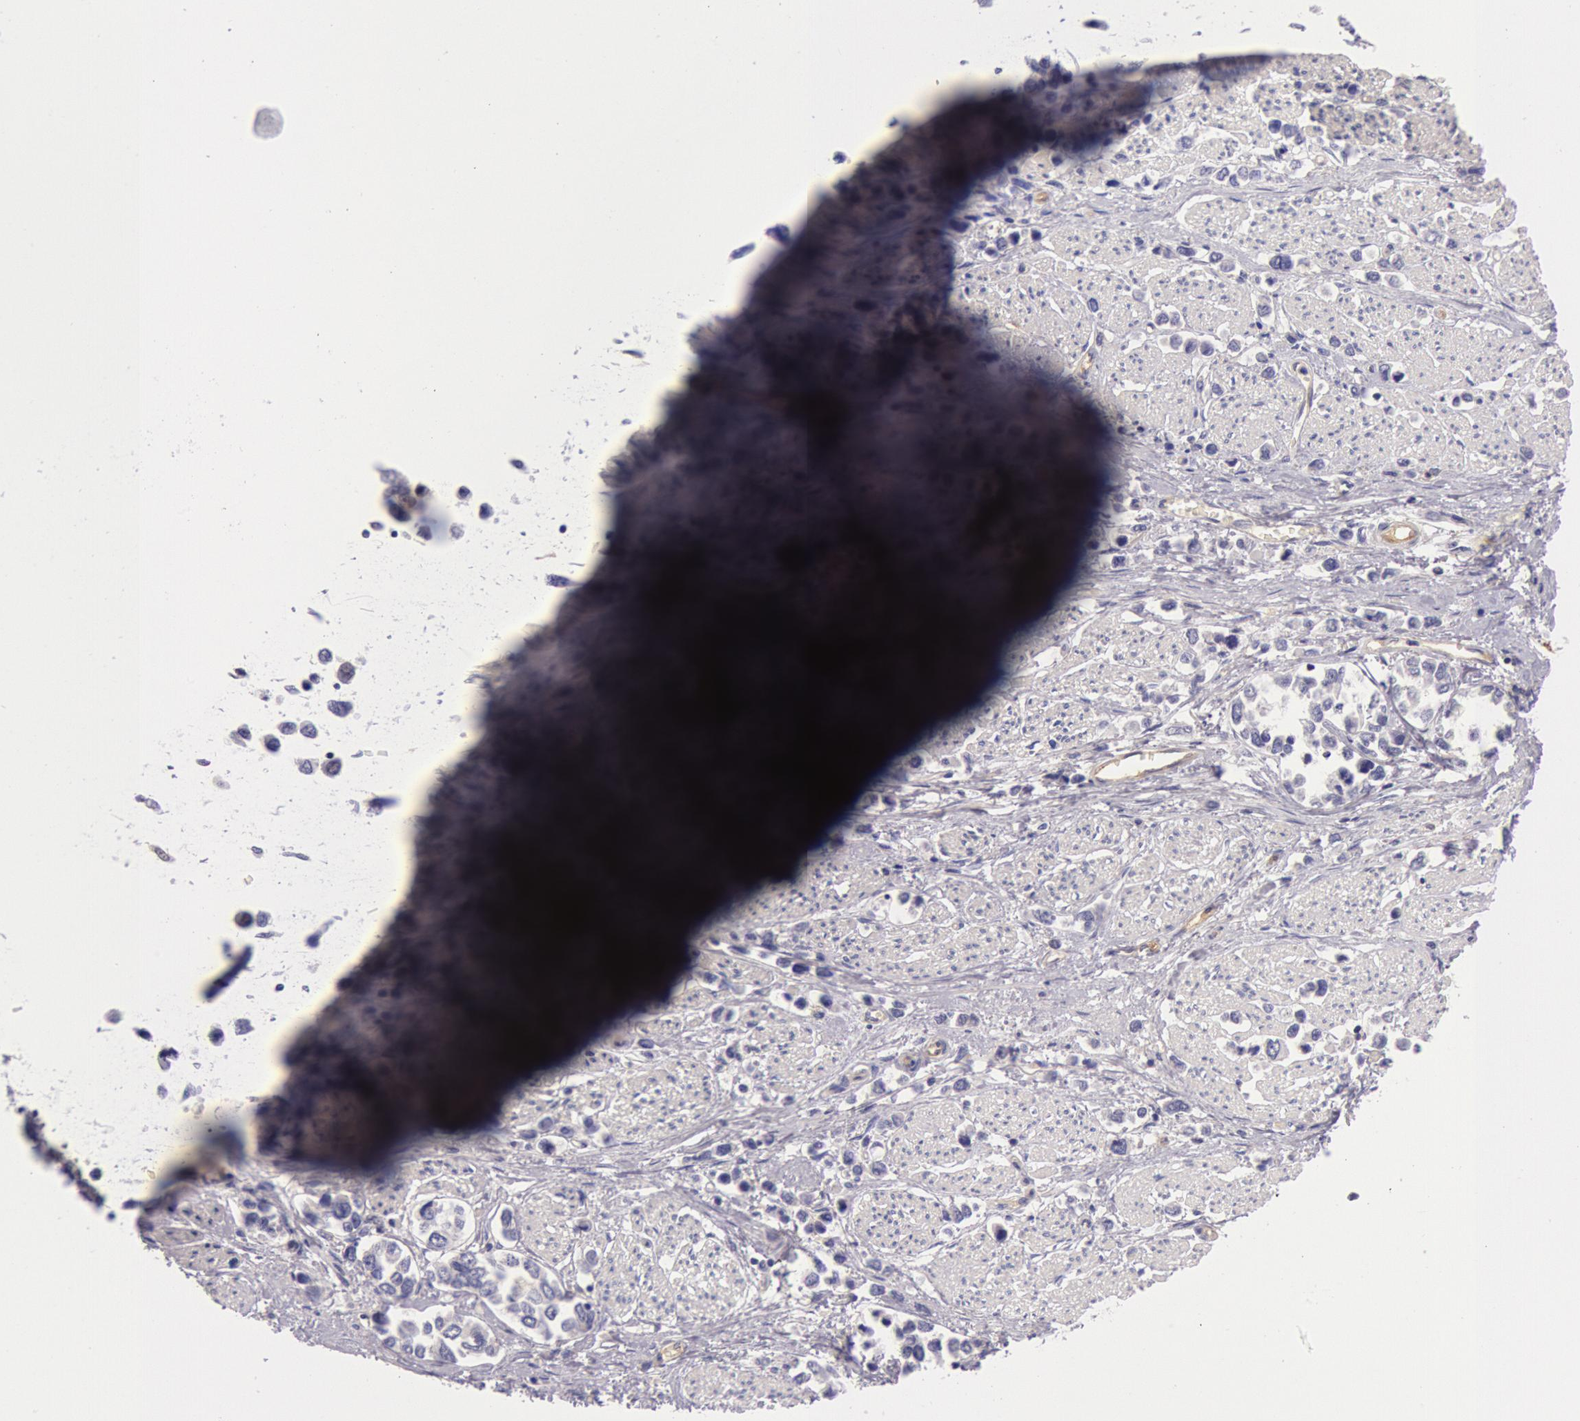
{"staining": {"intensity": "negative", "quantity": "none", "location": "none"}, "tissue": "stomach cancer", "cell_type": "Tumor cells", "image_type": "cancer", "snomed": [{"axis": "morphology", "description": "Adenocarcinoma, NOS"}, {"axis": "topography", "description": "Stomach, upper"}], "caption": "Tumor cells are negative for brown protein staining in stomach cancer.", "gene": "MYO5A", "patient": {"sex": "male", "age": 76}}